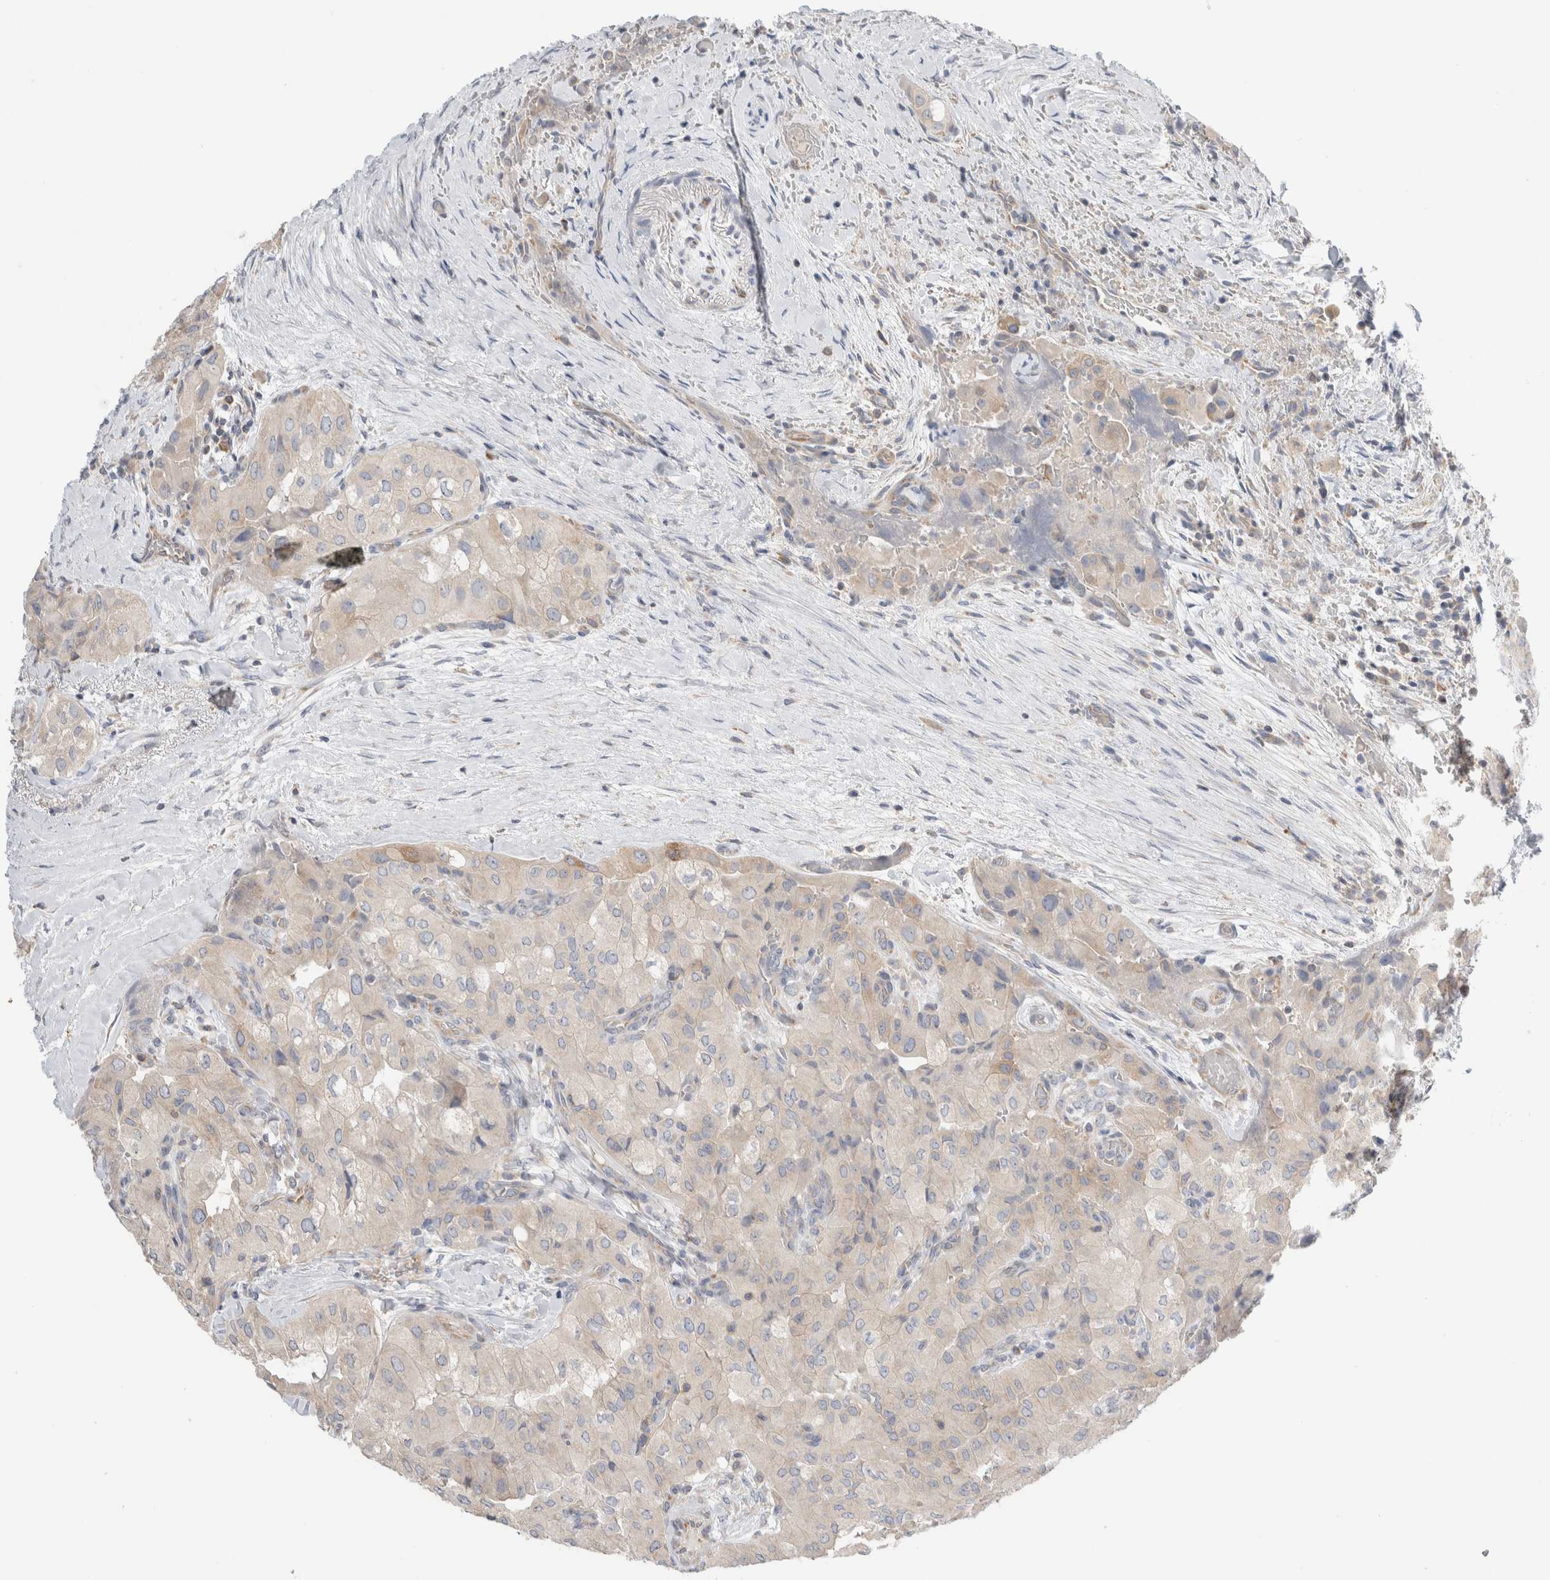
{"staining": {"intensity": "weak", "quantity": "<25%", "location": "cytoplasmic/membranous"}, "tissue": "thyroid cancer", "cell_type": "Tumor cells", "image_type": "cancer", "snomed": [{"axis": "morphology", "description": "Papillary adenocarcinoma, NOS"}, {"axis": "topography", "description": "Thyroid gland"}], "caption": "High magnification brightfield microscopy of thyroid cancer stained with DAB (3,3'-diaminobenzidine) (brown) and counterstained with hematoxylin (blue): tumor cells show no significant expression. Brightfield microscopy of IHC stained with DAB (brown) and hematoxylin (blue), captured at high magnification.", "gene": "ZNF23", "patient": {"sex": "female", "age": 59}}